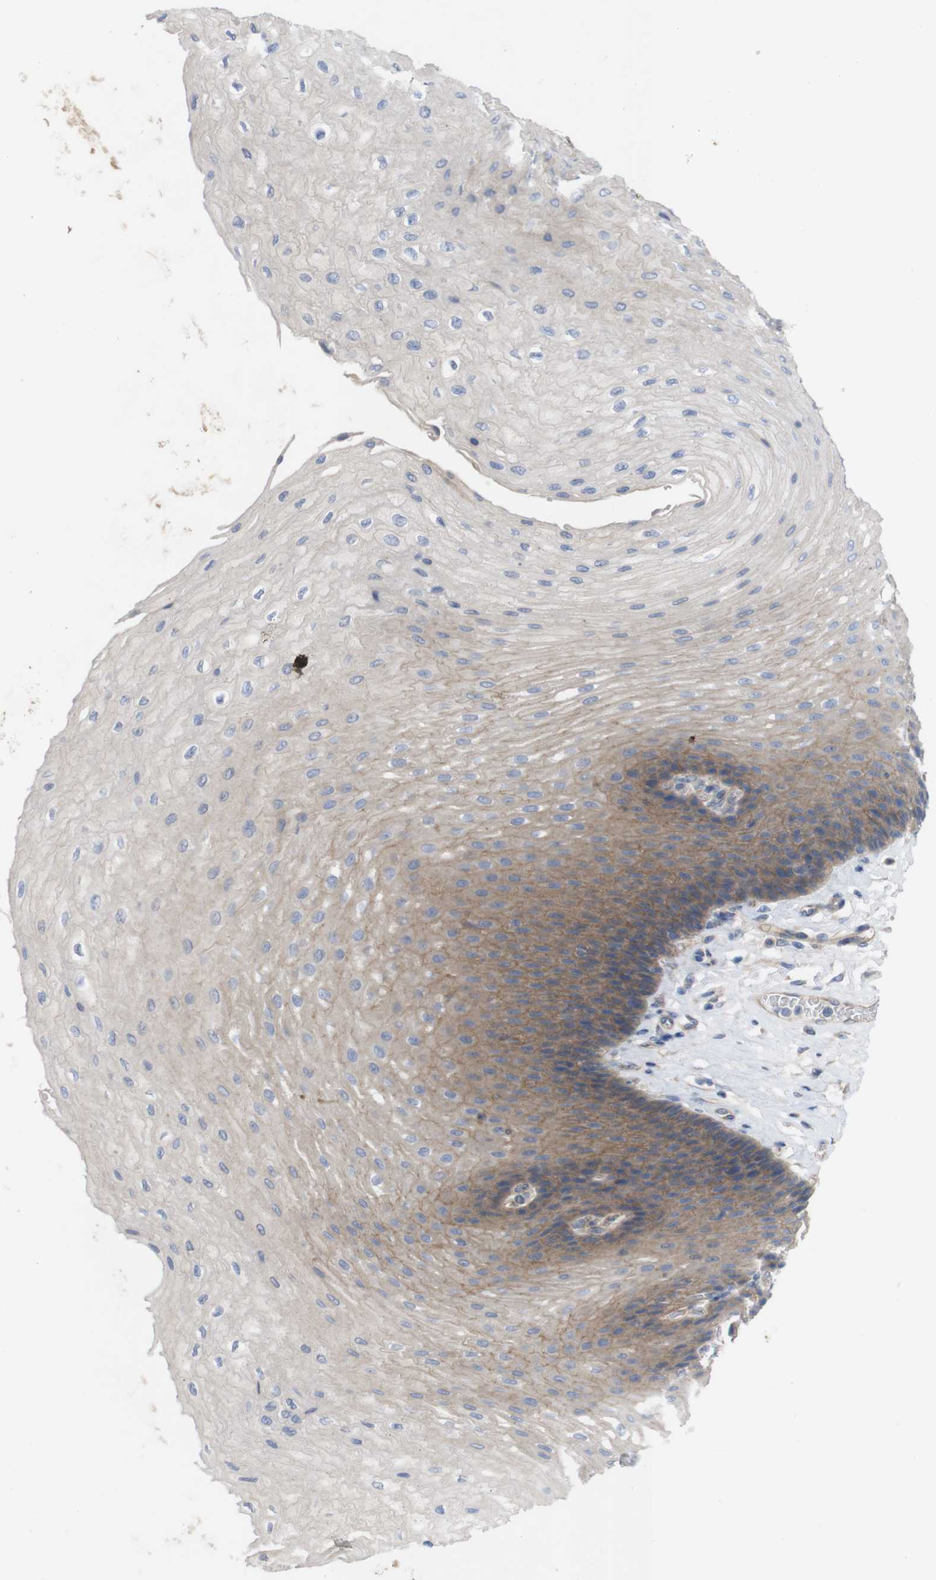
{"staining": {"intensity": "moderate", "quantity": "25%-75%", "location": "cytoplasmic/membranous"}, "tissue": "esophagus", "cell_type": "Squamous epithelial cells", "image_type": "normal", "snomed": [{"axis": "morphology", "description": "Normal tissue, NOS"}, {"axis": "topography", "description": "Esophagus"}], "caption": "Unremarkable esophagus shows moderate cytoplasmic/membranous positivity in approximately 25%-75% of squamous epithelial cells, visualized by immunohistochemistry. Nuclei are stained in blue.", "gene": "KIDINS220", "patient": {"sex": "female", "age": 72}}